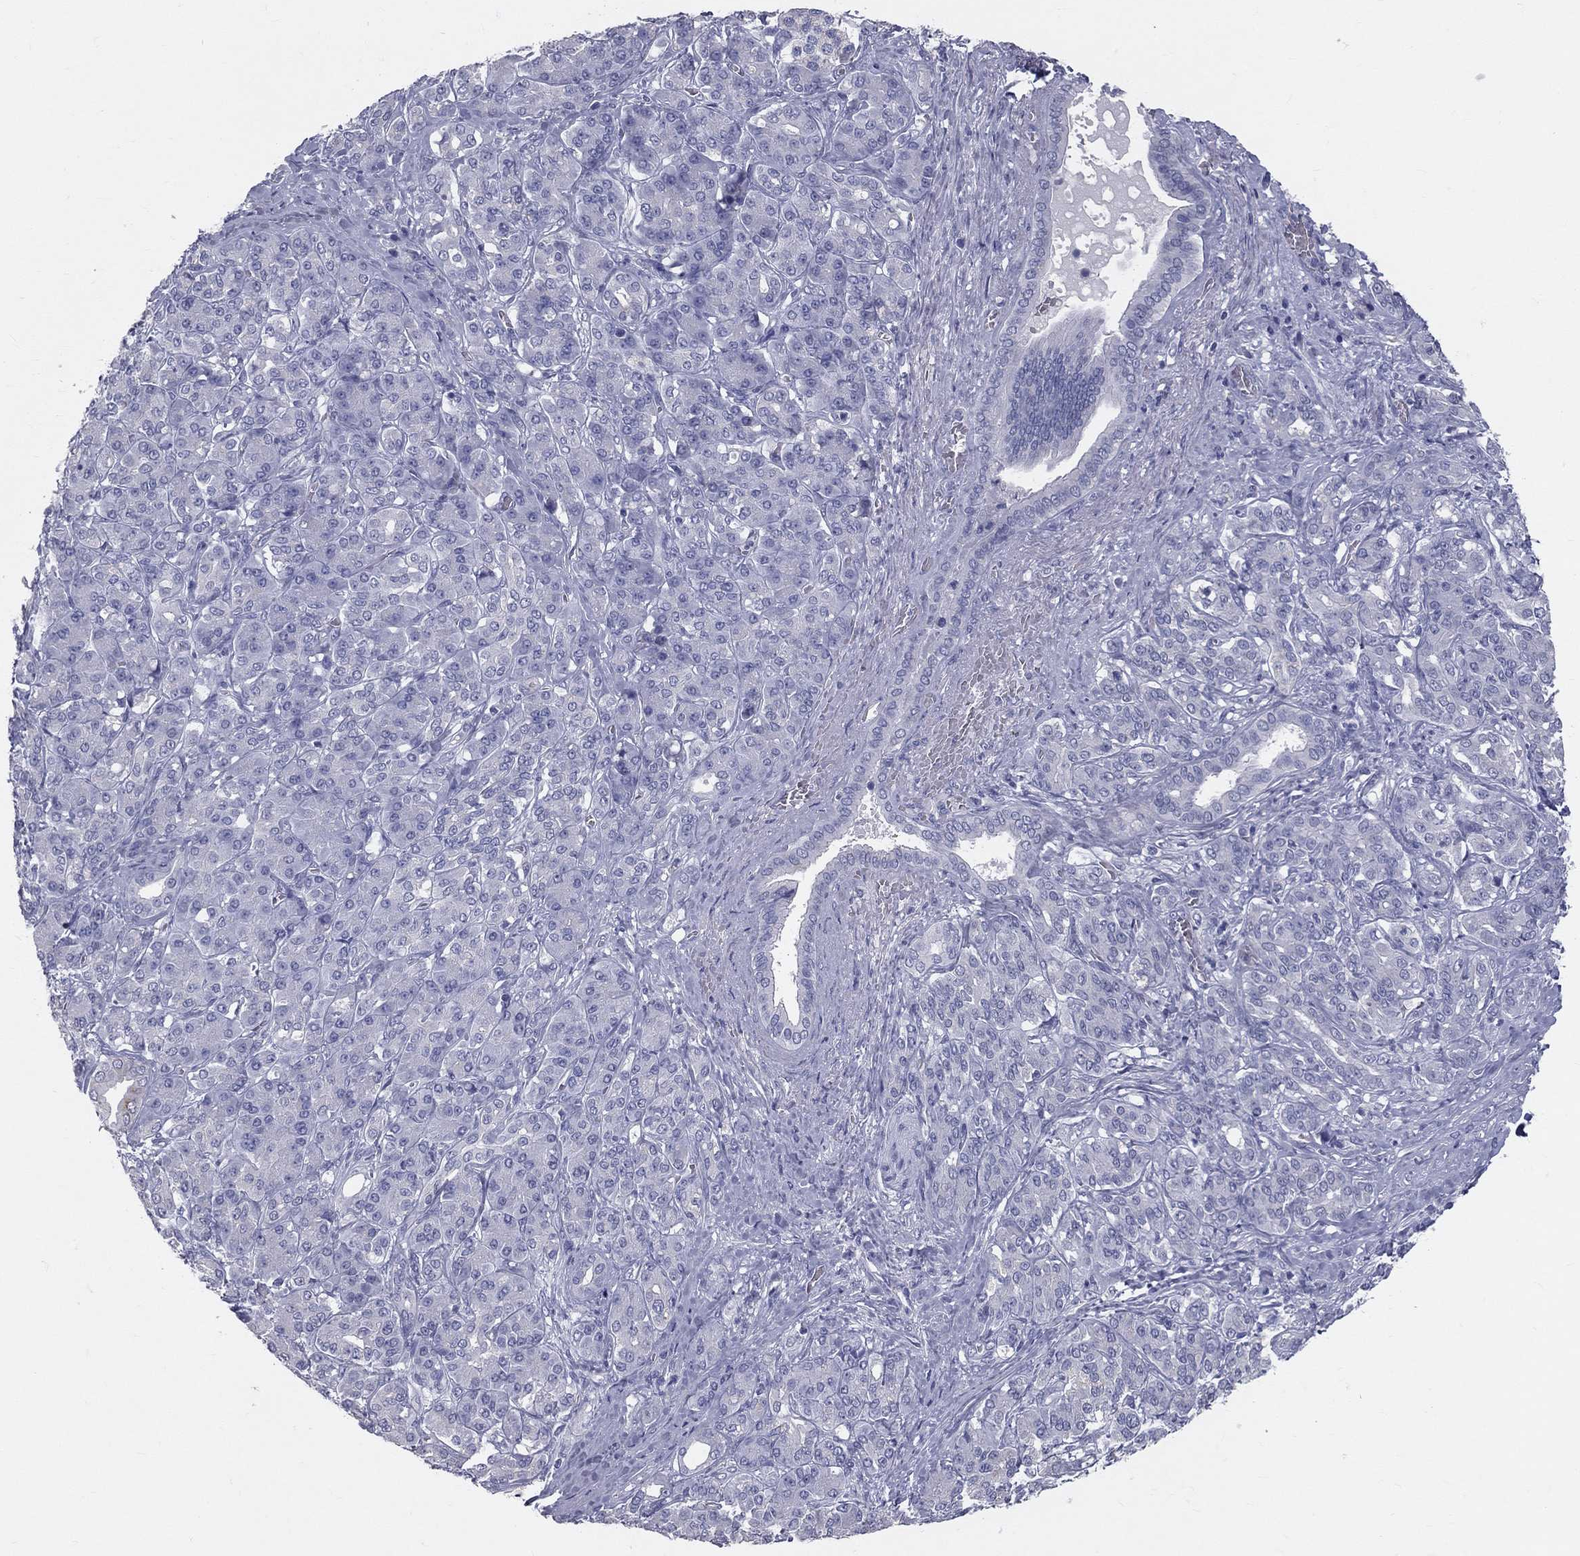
{"staining": {"intensity": "negative", "quantity": "none", "location": "none"}, "tissue": "pancreatic cancer", "cell_type": "Tumor cells", "image_type": "cancer", "snomed": [{"axis": "morphology", "description": "Normal tissue, NOS"}, {"axis": "morphology", "description": "Inflammation, NOS"}, {"axis": "morphology", "description": "Adenocarcinoma, NOS"}, {"axis": "topography", "description": "Pancreas"}], "caption": "The image displays no significant expression in tumor cells of pancreatic adenocarcinoma.", "gene": "TFPI2", "patient": {"sex": "male", "age": 57}}